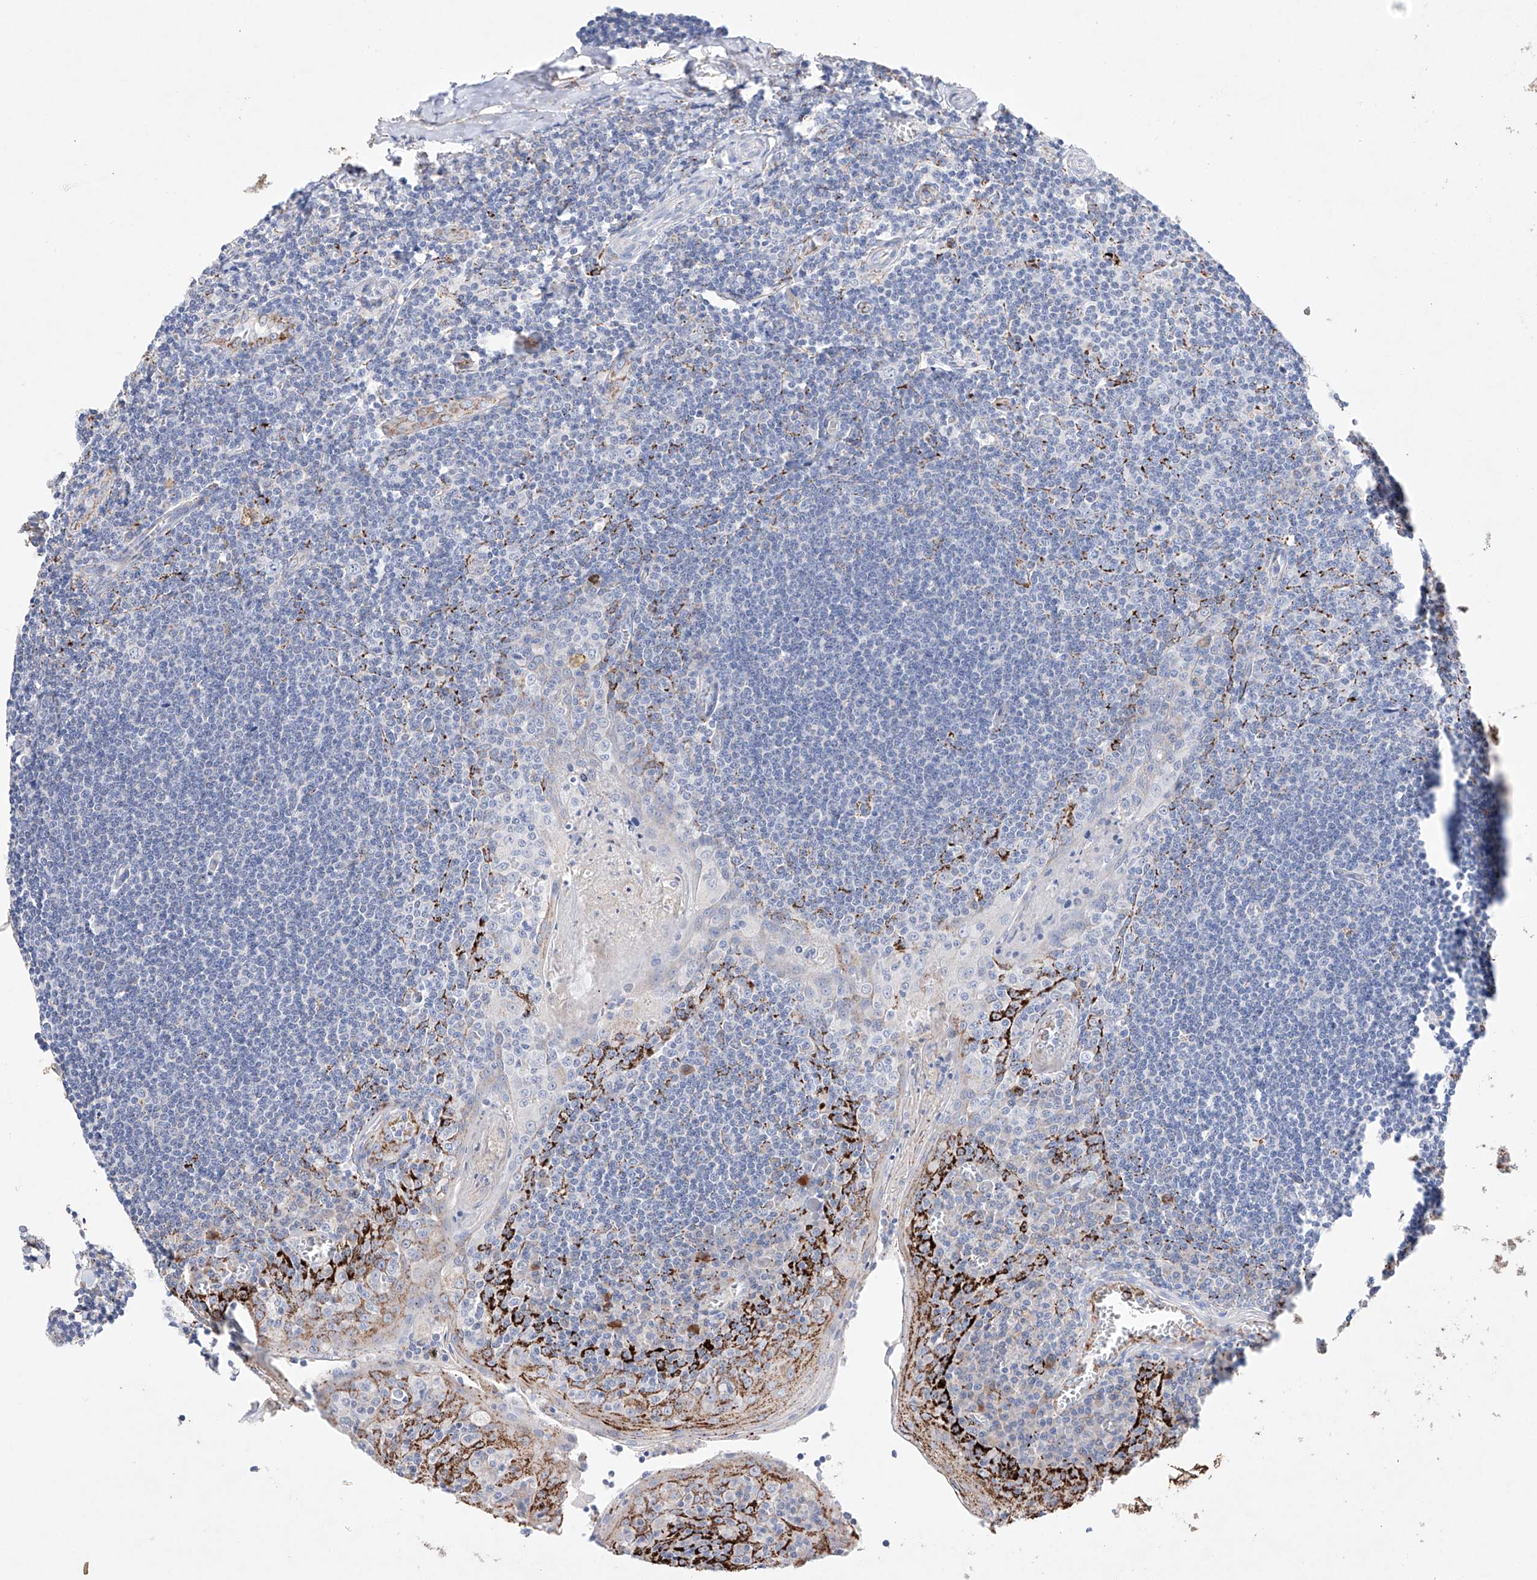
{"staining": {"intensity": "negative", "quantity": "none", "location": "none"}, "tissue": "tonsil", "cell_type": "Germinal center cells", "image_type": "normal", "snomed": [{"axis": "morphology", "description": "Normal tissue, NOS"}, {"axis": "topography", "description": "Tonsil"}], "caption": "The immunohistochemistry (IHC) image has no significant staining in germinal center cells of tonsil.", "gene": "NRROS", "patient": {"sex": "male", "age": 27}}